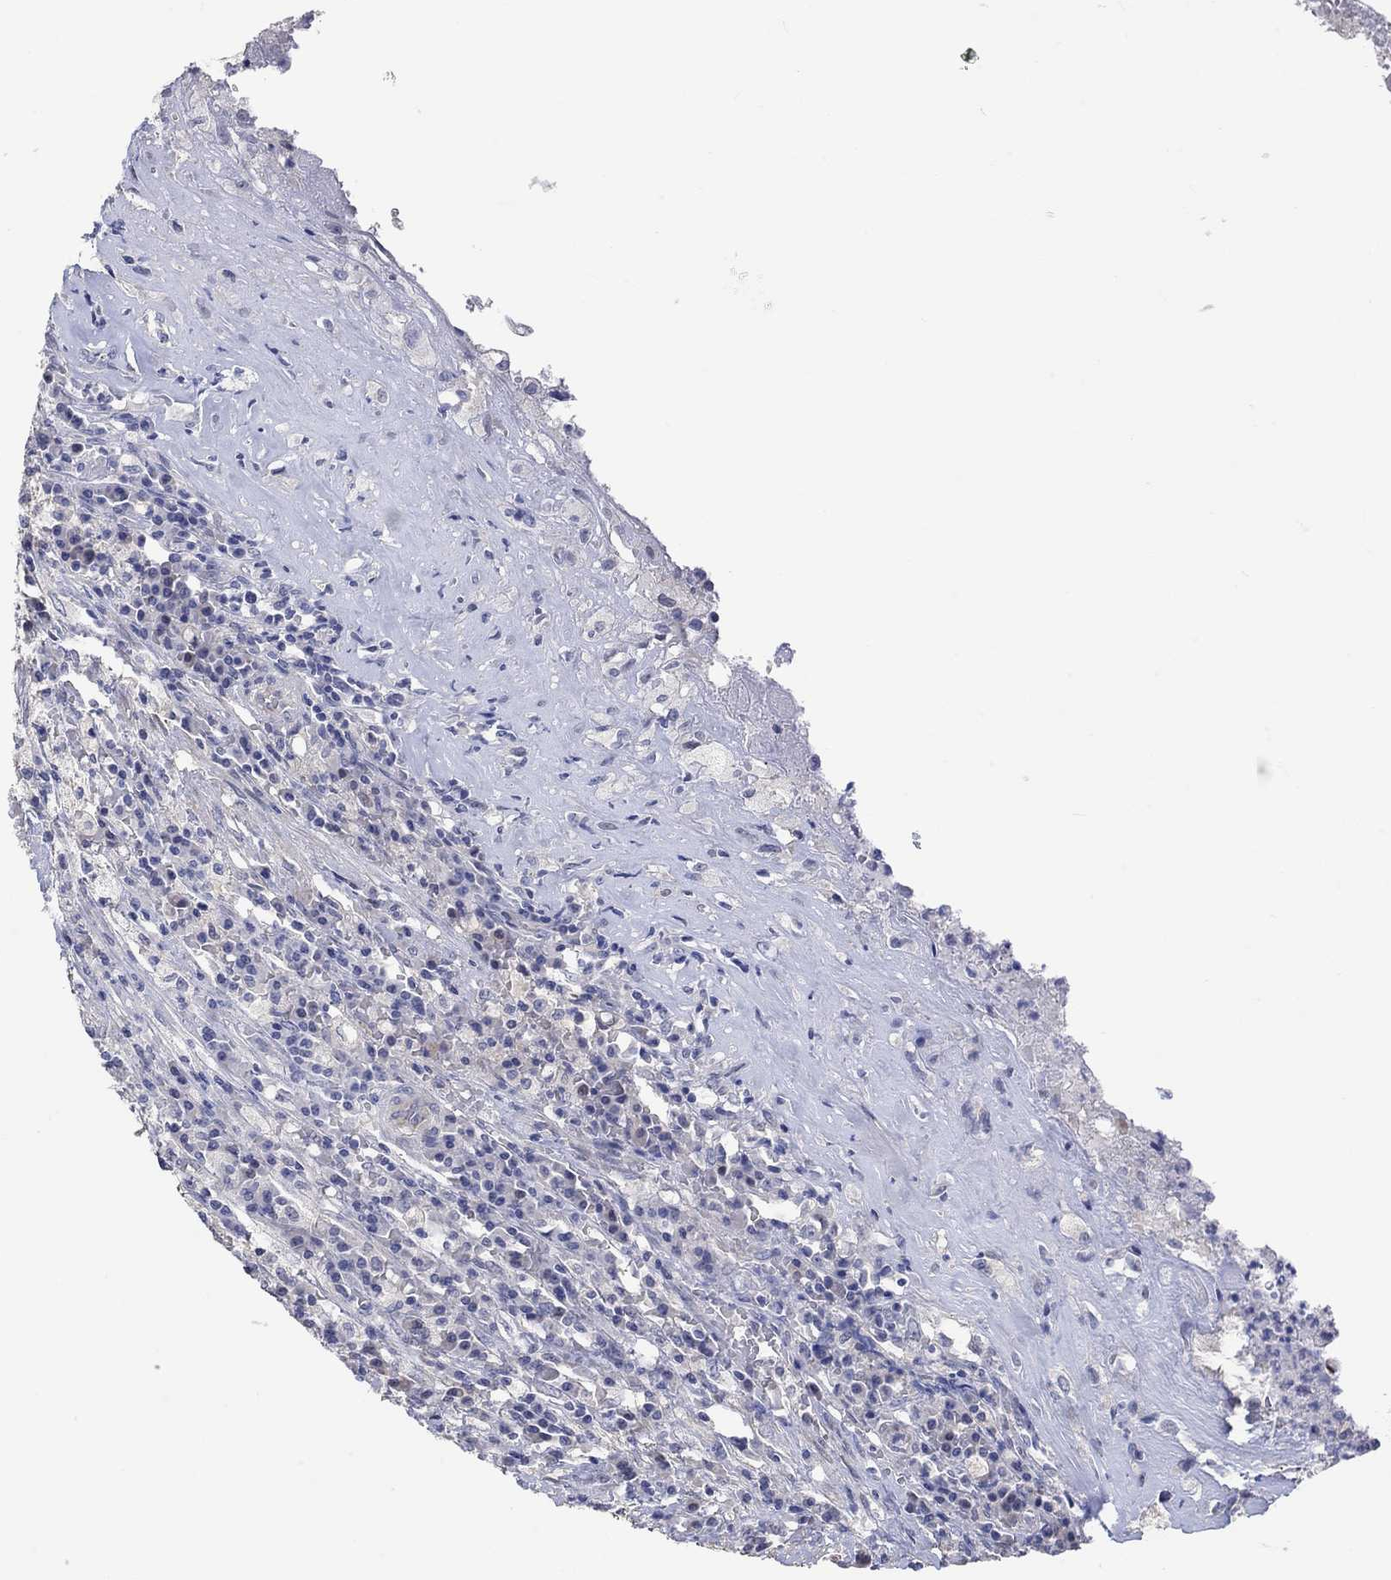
{"staining": {"intensity": "negative", "quantity": "none", "location": "none"}, "tissue": "testis cancer", "cell_type": "Tumor cells", "image_type": "cancer", "snomed": [{"axis": "morphology", "description": "Necrosis, NOS"}, {"axis": "morphology", "description": "Carcinoma, Embryonal, NOS"}, {"axis": "topography", "description": "Testis"}], "caption": "An IHC micrograph of testis cancer (embryonal carcinoma) is shown. There is no staining in tumor cells of testis cancer (embryonal carcinoma).", "gene": "PNMA5", "patient": {"sex": "male", "age": 19}}